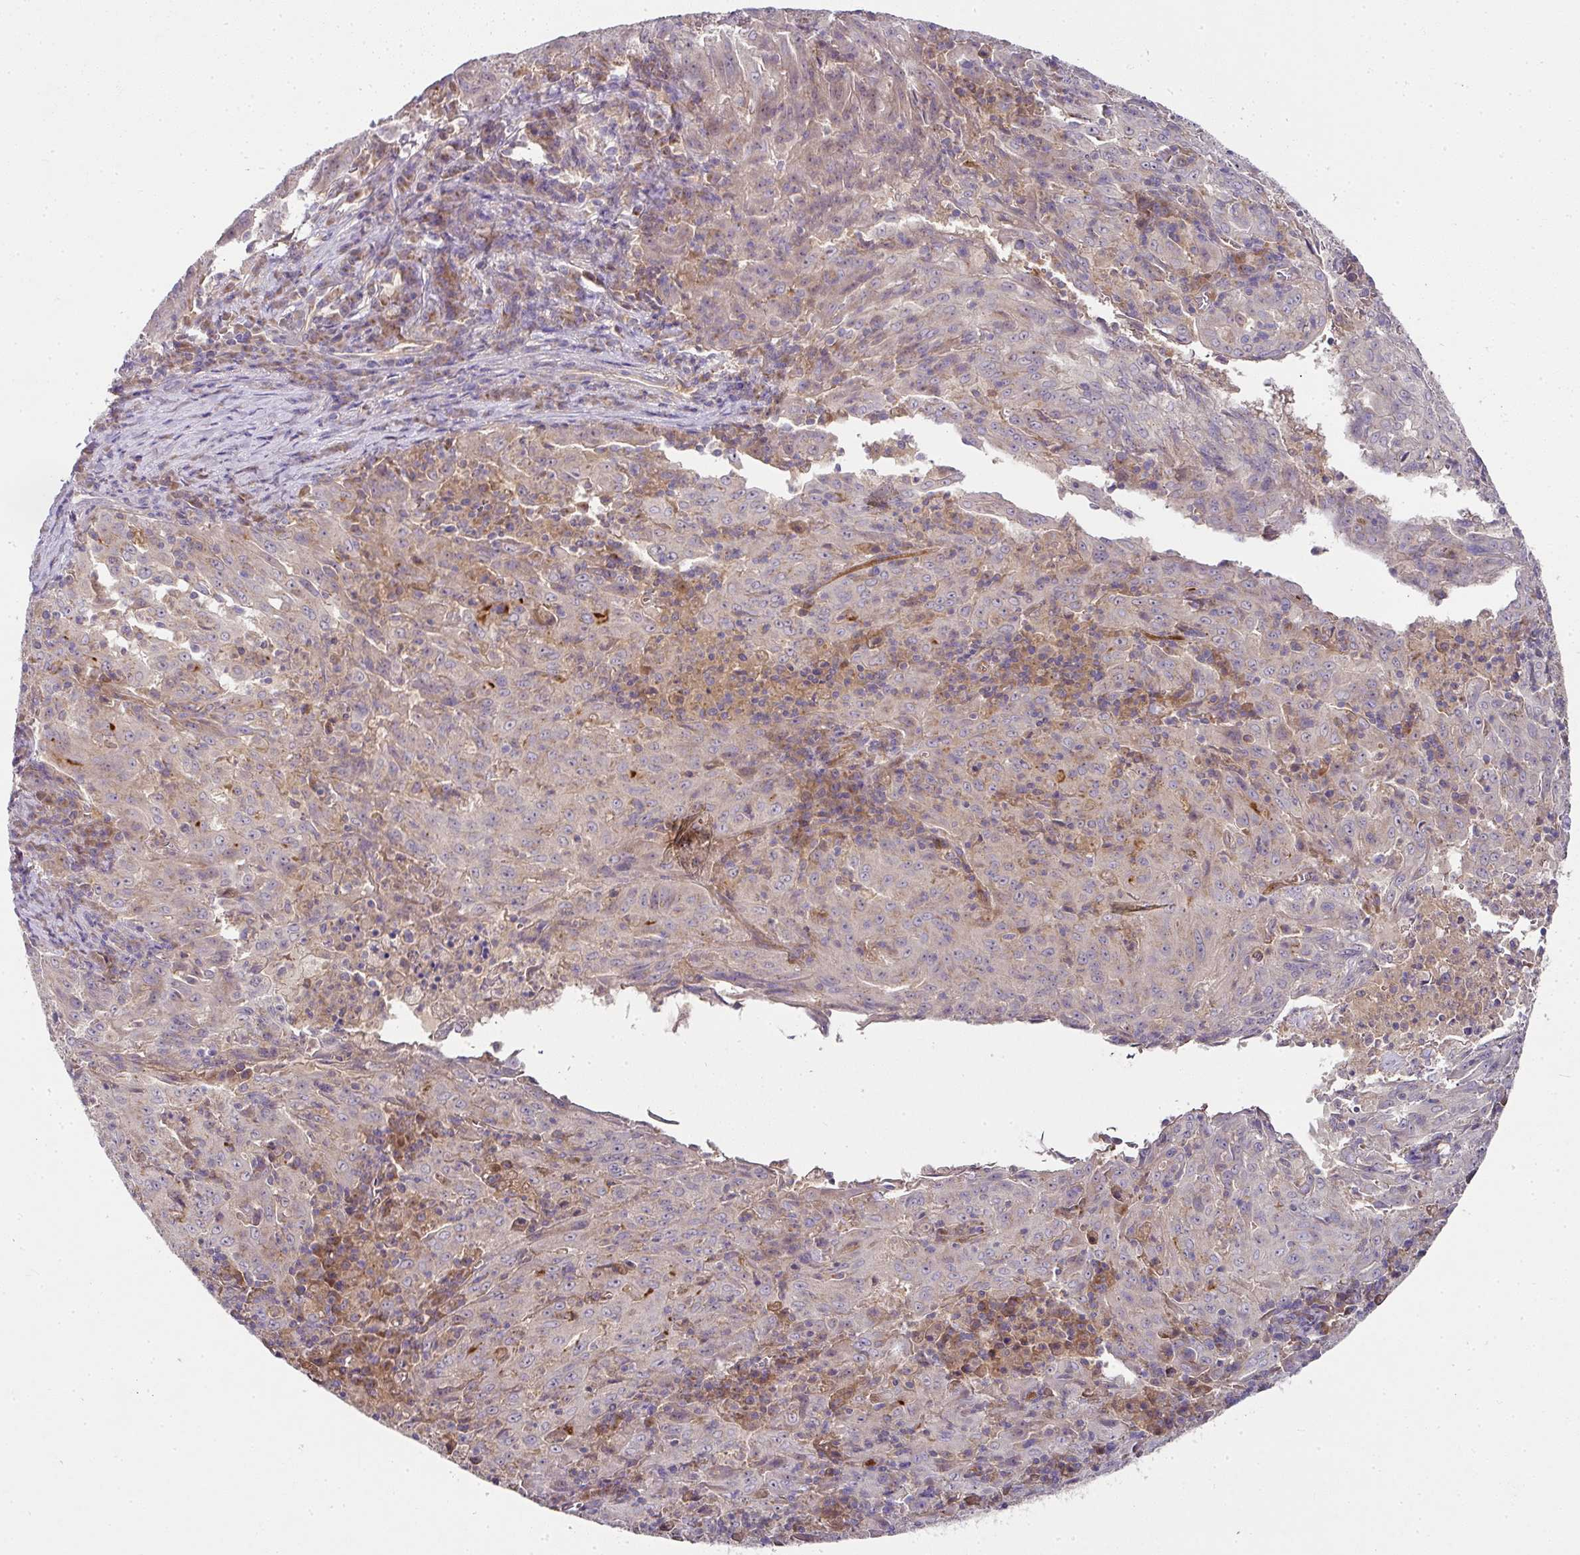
{"staining": {"intensity": "weak", "quantity": "<25%", "location": "cytoplasmic/membranous"}, "tissue": "pancreatic cancer", "cell_type": "Tumor cells", "image_type": "cancer", "snomed": [{"axis": "morphology", "description": "Adenocarcinoma, NOS"}, {"axis": "topography", "description": "Pancreas"}], "caption": "The immunohistochemistry photomicrograph has no significant expression in tumor cells of pancreatic cancer tissue. (Brightfield microscopy of DAB immunohistochemistry at high magnification).", "gene": "SKIC2", "patient": {"sex": "male", "age": 63}}